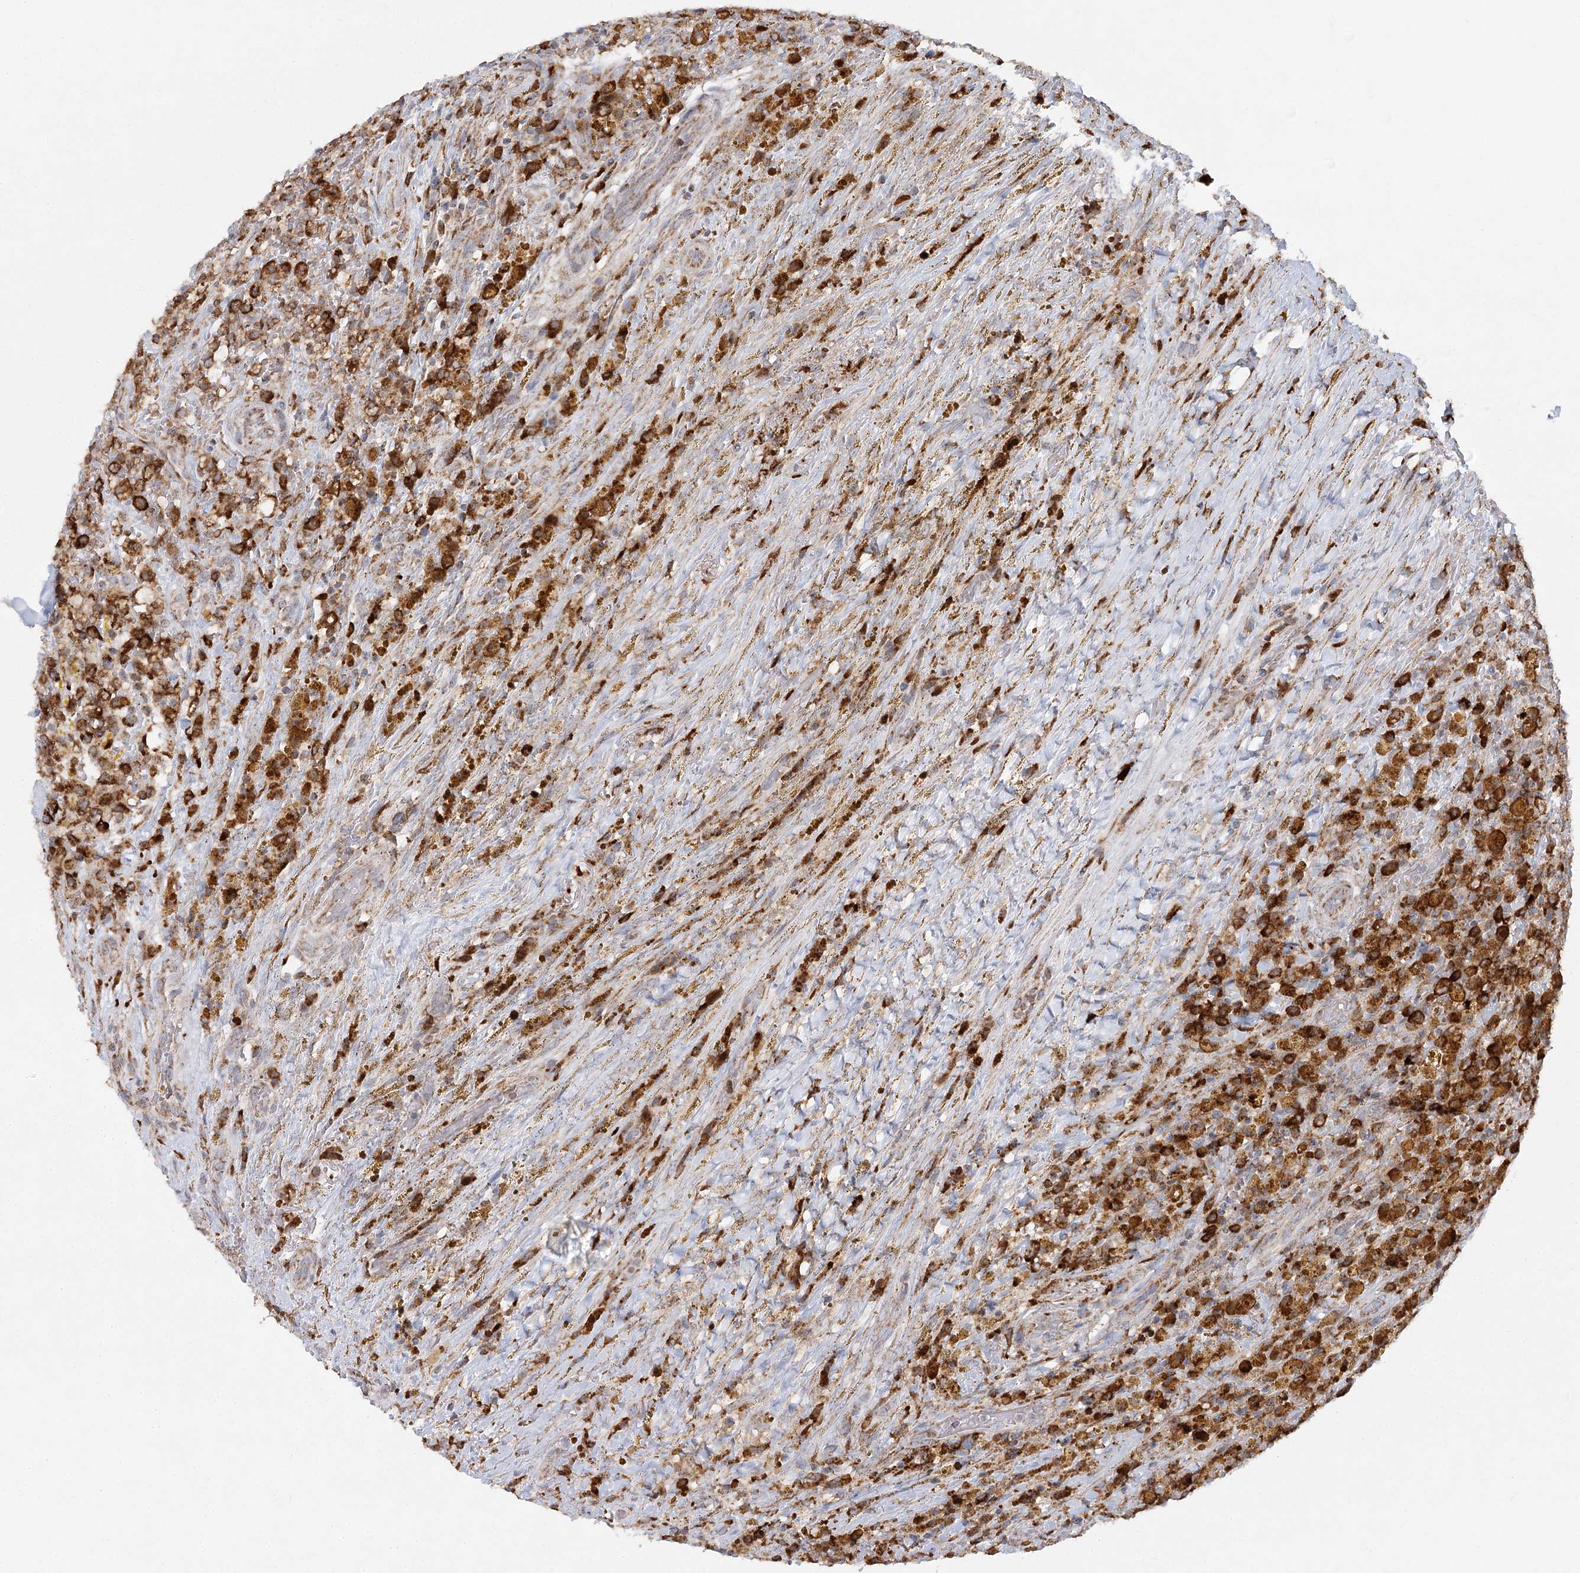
{"staining": {"intensity": "strong", "quantity": ">75%", "location": "cytoplasmic/membranous"}, "tissue": "thyroid cancer", "cell_type": "Tumor cells", "image_type": "cancer", "snomed": [{"axis": "morphology", "description": "Papillary adenocarcinoma, NOS"}, {"axis": "topography", "description": "Thyroid gland"}], "caption": "Papillary adenocarcinoma (thyroid) tissue reveals strong cytoplasmic/membranous positivity in about >75% of tumor cells (DAB = brown stain, brightfield microscopy at high magnification).", "gene": "TAS1R1", "patient": {"sex": "male", "age": 77}}